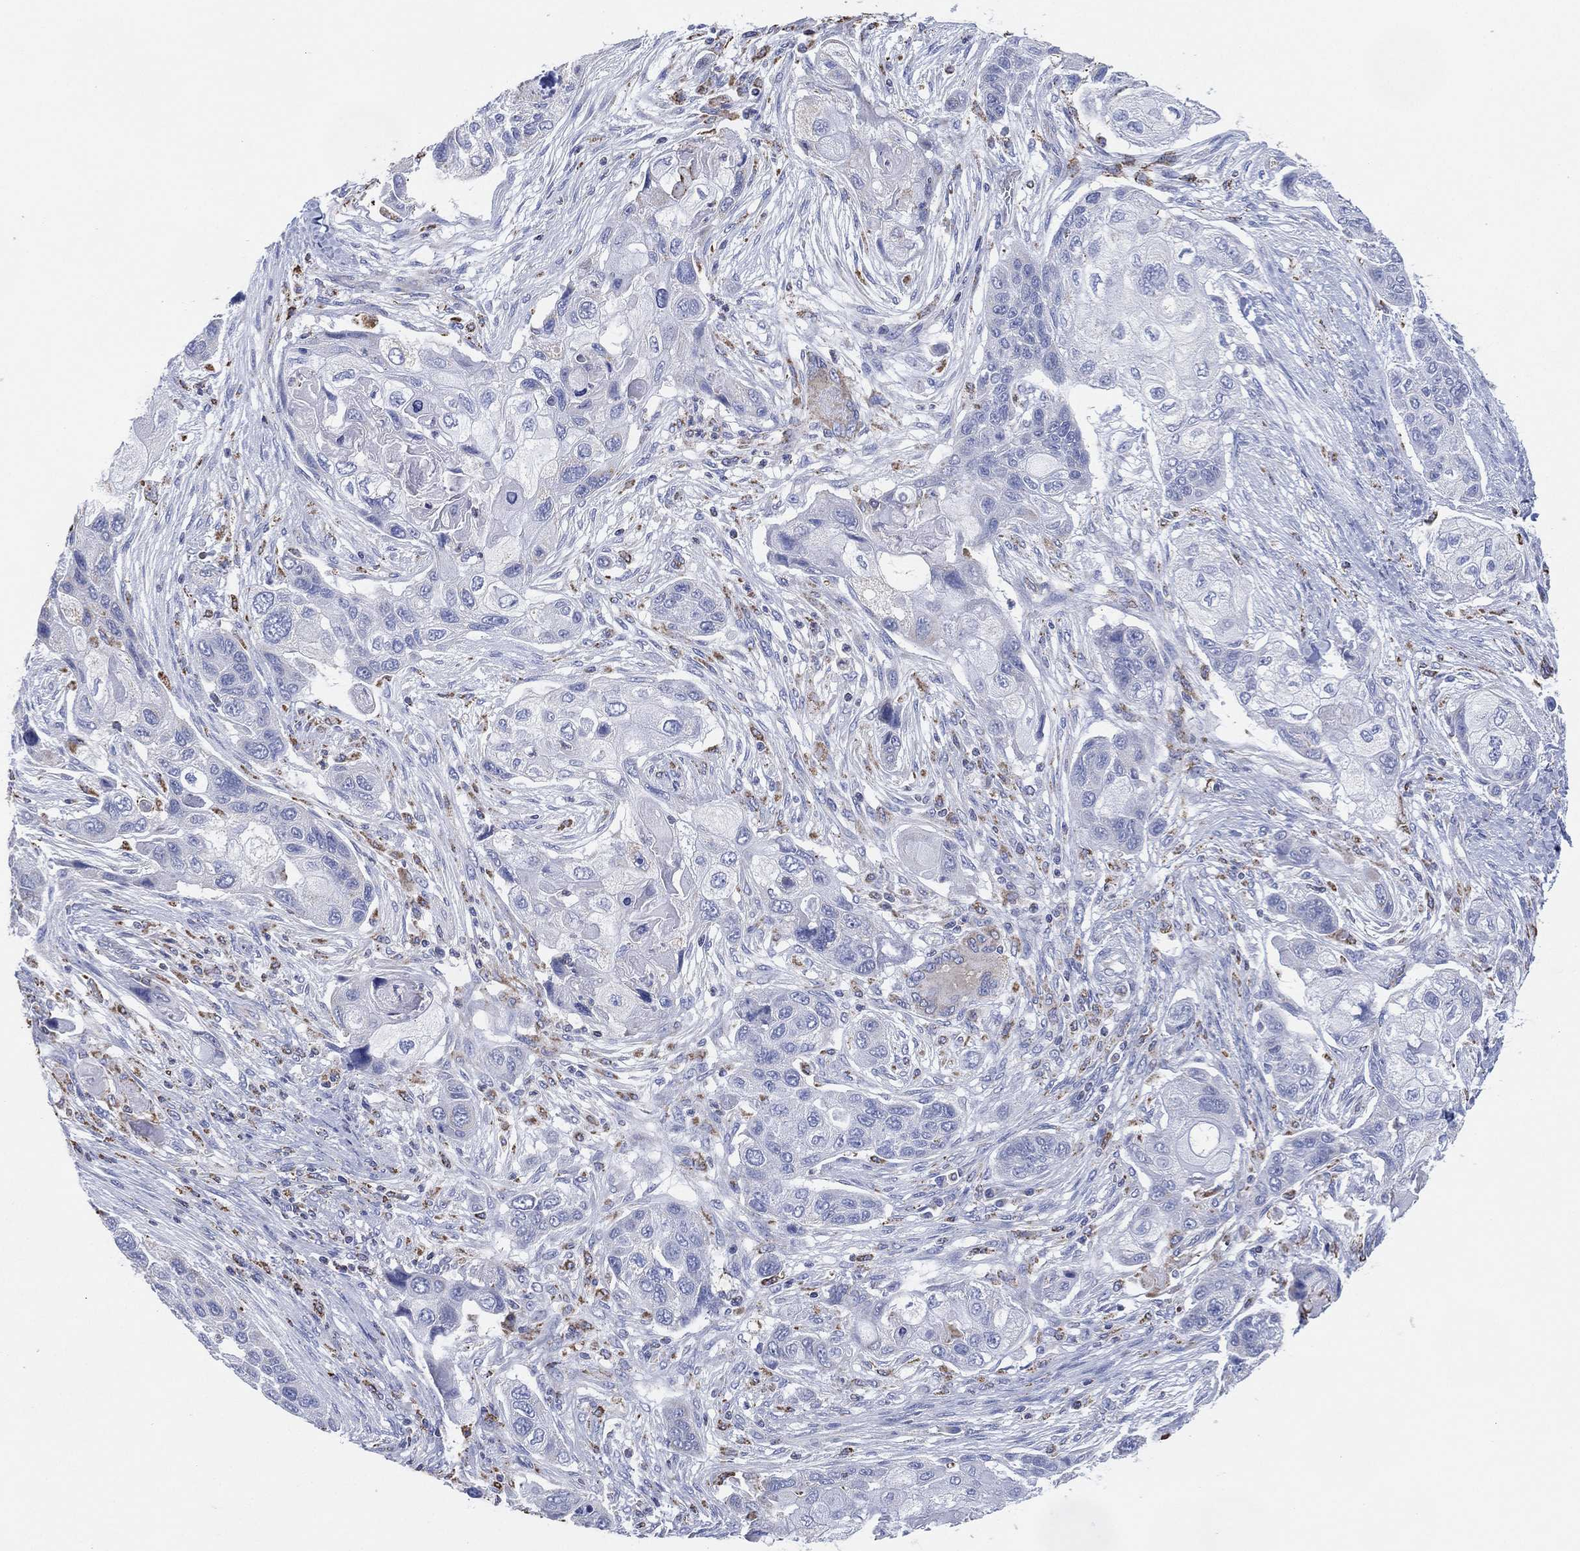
{"staining": {"intensity": "negative", "quantity": "none", "location": "none"}, "tissue": "lung cancer", "cell_type": "Tumor cells", "image_type": "cancer", "snomed": [{"axis": "morphology", "description": "Squamous cell carcinoma, NOS"}, {"axis": "topography", "description": "Lung"}], "caption": "There is no significant positivity in tumor cells of lung cancer.", "gene": "CFTR", "patient": {"sex": "male", "age": 69}}